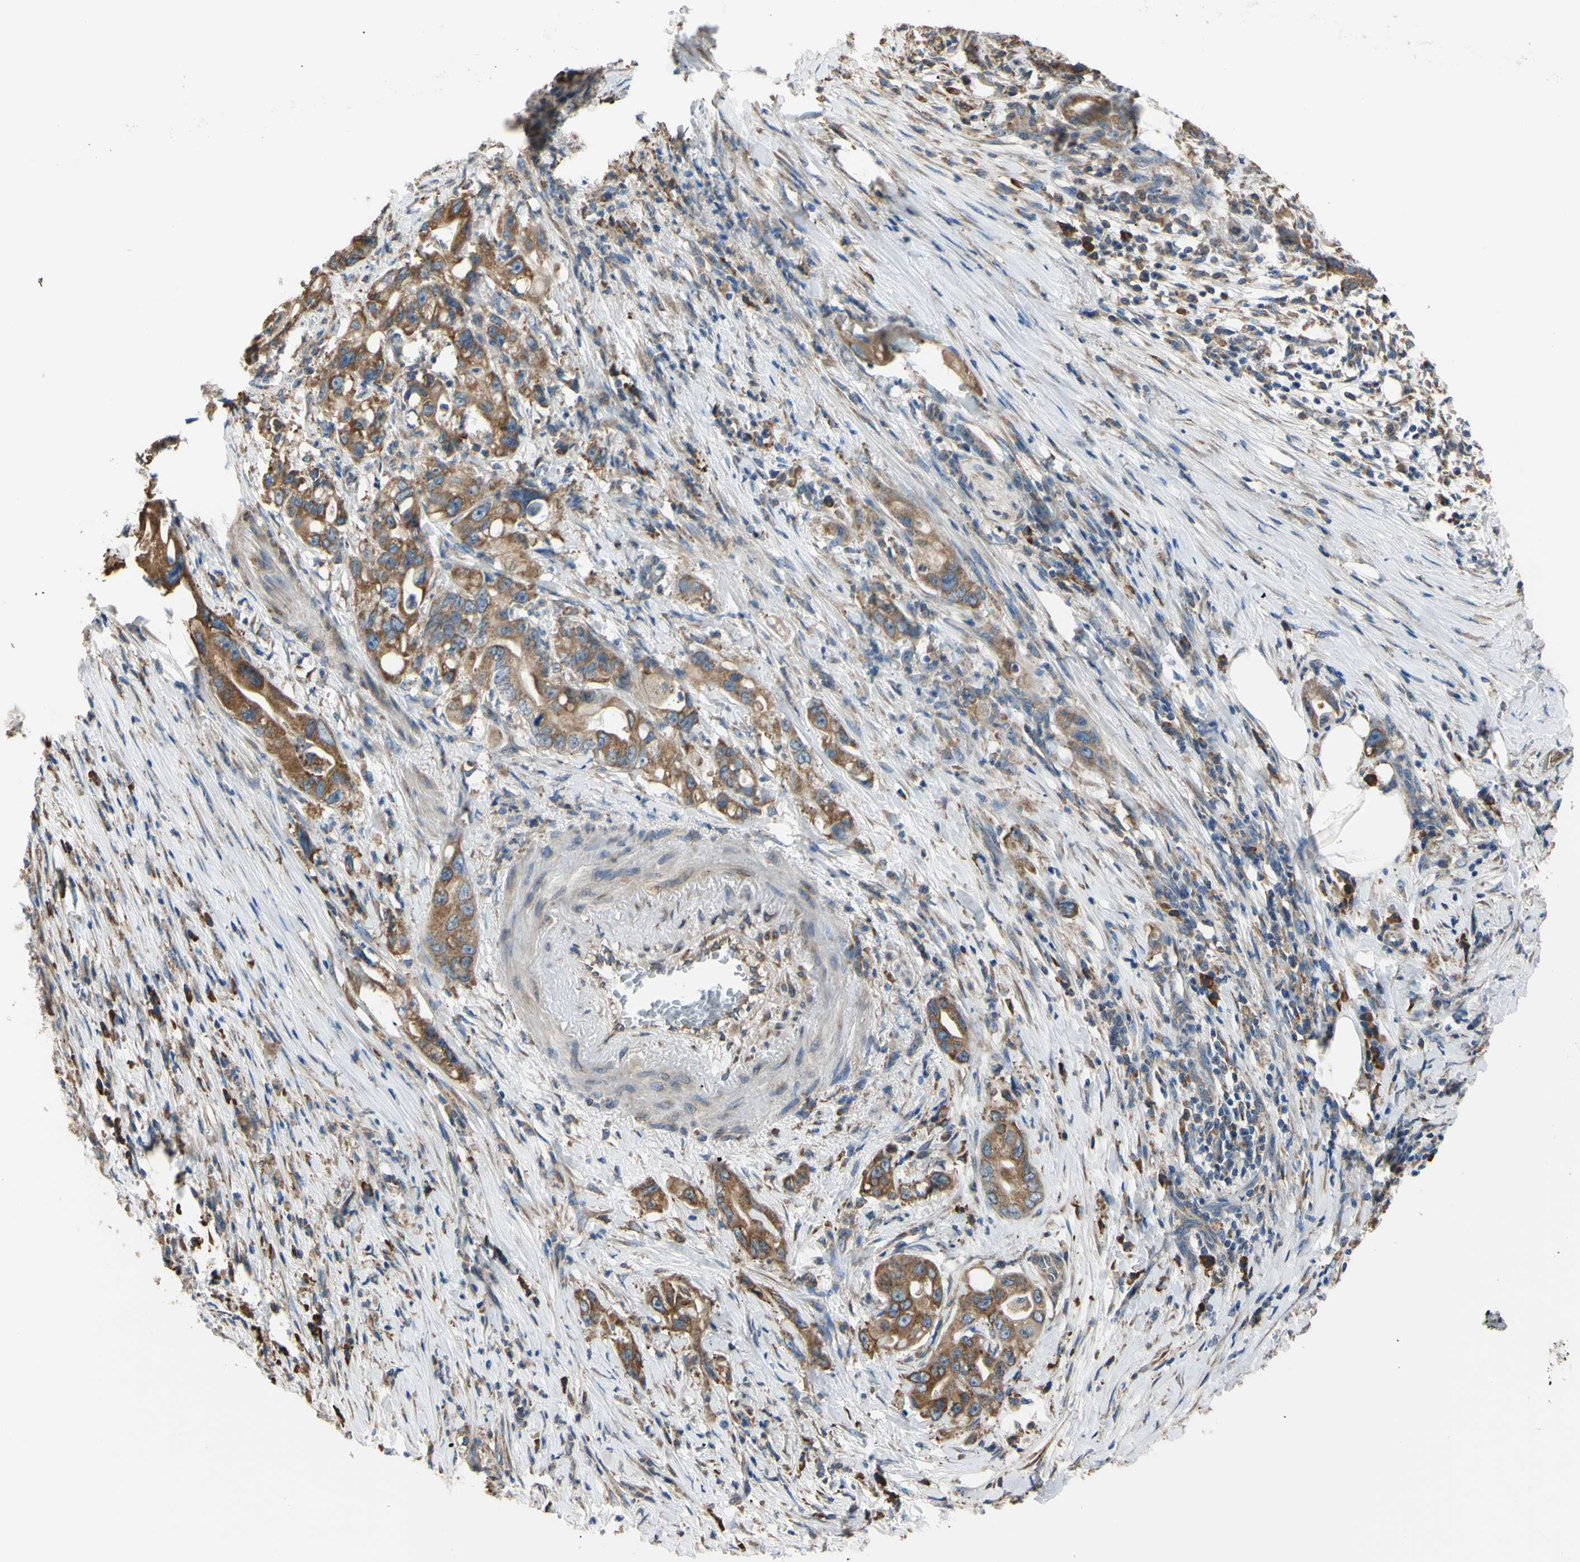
{"staining": {"intensity": "moderate", "quantity": ">75%", "location": "cytoplasmic/membranous"}, "tissue": "pancreatic cancer", "cell_type": "Tumor cells", "image_type": "cancer", "snomed": [{"axis": "morphology", "description": "Normal tissue, NOS"}, {"axis": "topography", "description": "Pancreas"}], "caption": "Tumor cells display medium levels of moderate cytoplasmic/membranous positivity in approximately >75% of cells in pancreatic cancer.", "gene": "BMF", "patient": {"sex": "male", "age": 42}}